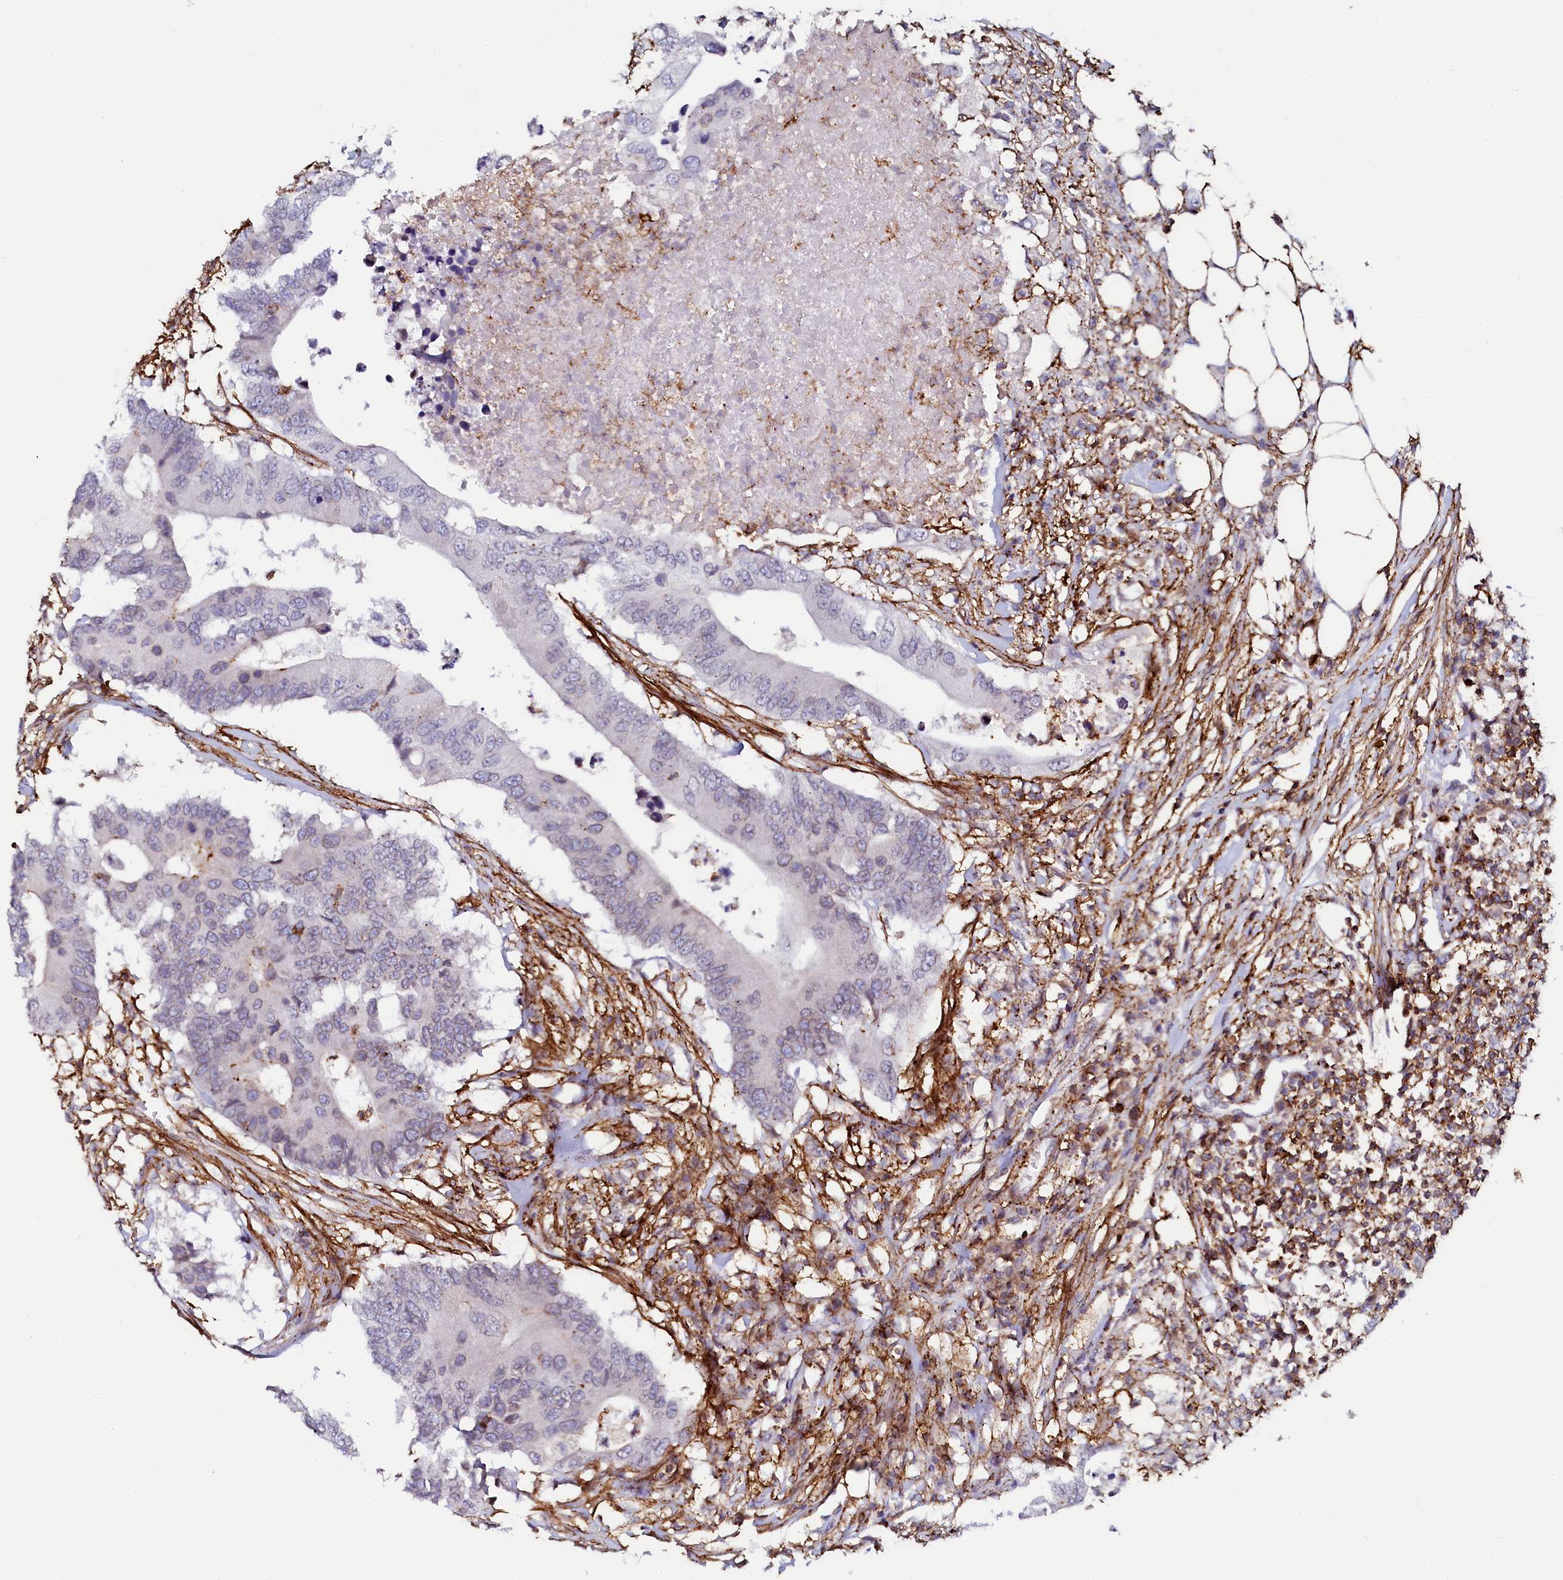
{"staining": {"intensity": "weak", "quantity": "<25%", "location": "nuclear"}, "tissue": "colorectal cancer", "cell_type": "Tumor cells", "image_type": "cancer", "snomed": [{"axis": "morphology", "description": "Adenocarcinoma, NOS"}, {"axis": "topography", "description": "Colon"}], "caption": "The micrograph demonstrates no staining of tumor cells in colorectal adenocarcinoma. (IHC, brightfield microscopy, high magnification).", "gene": "AAAS", "patient": {"sex": "male", "age": 71}}